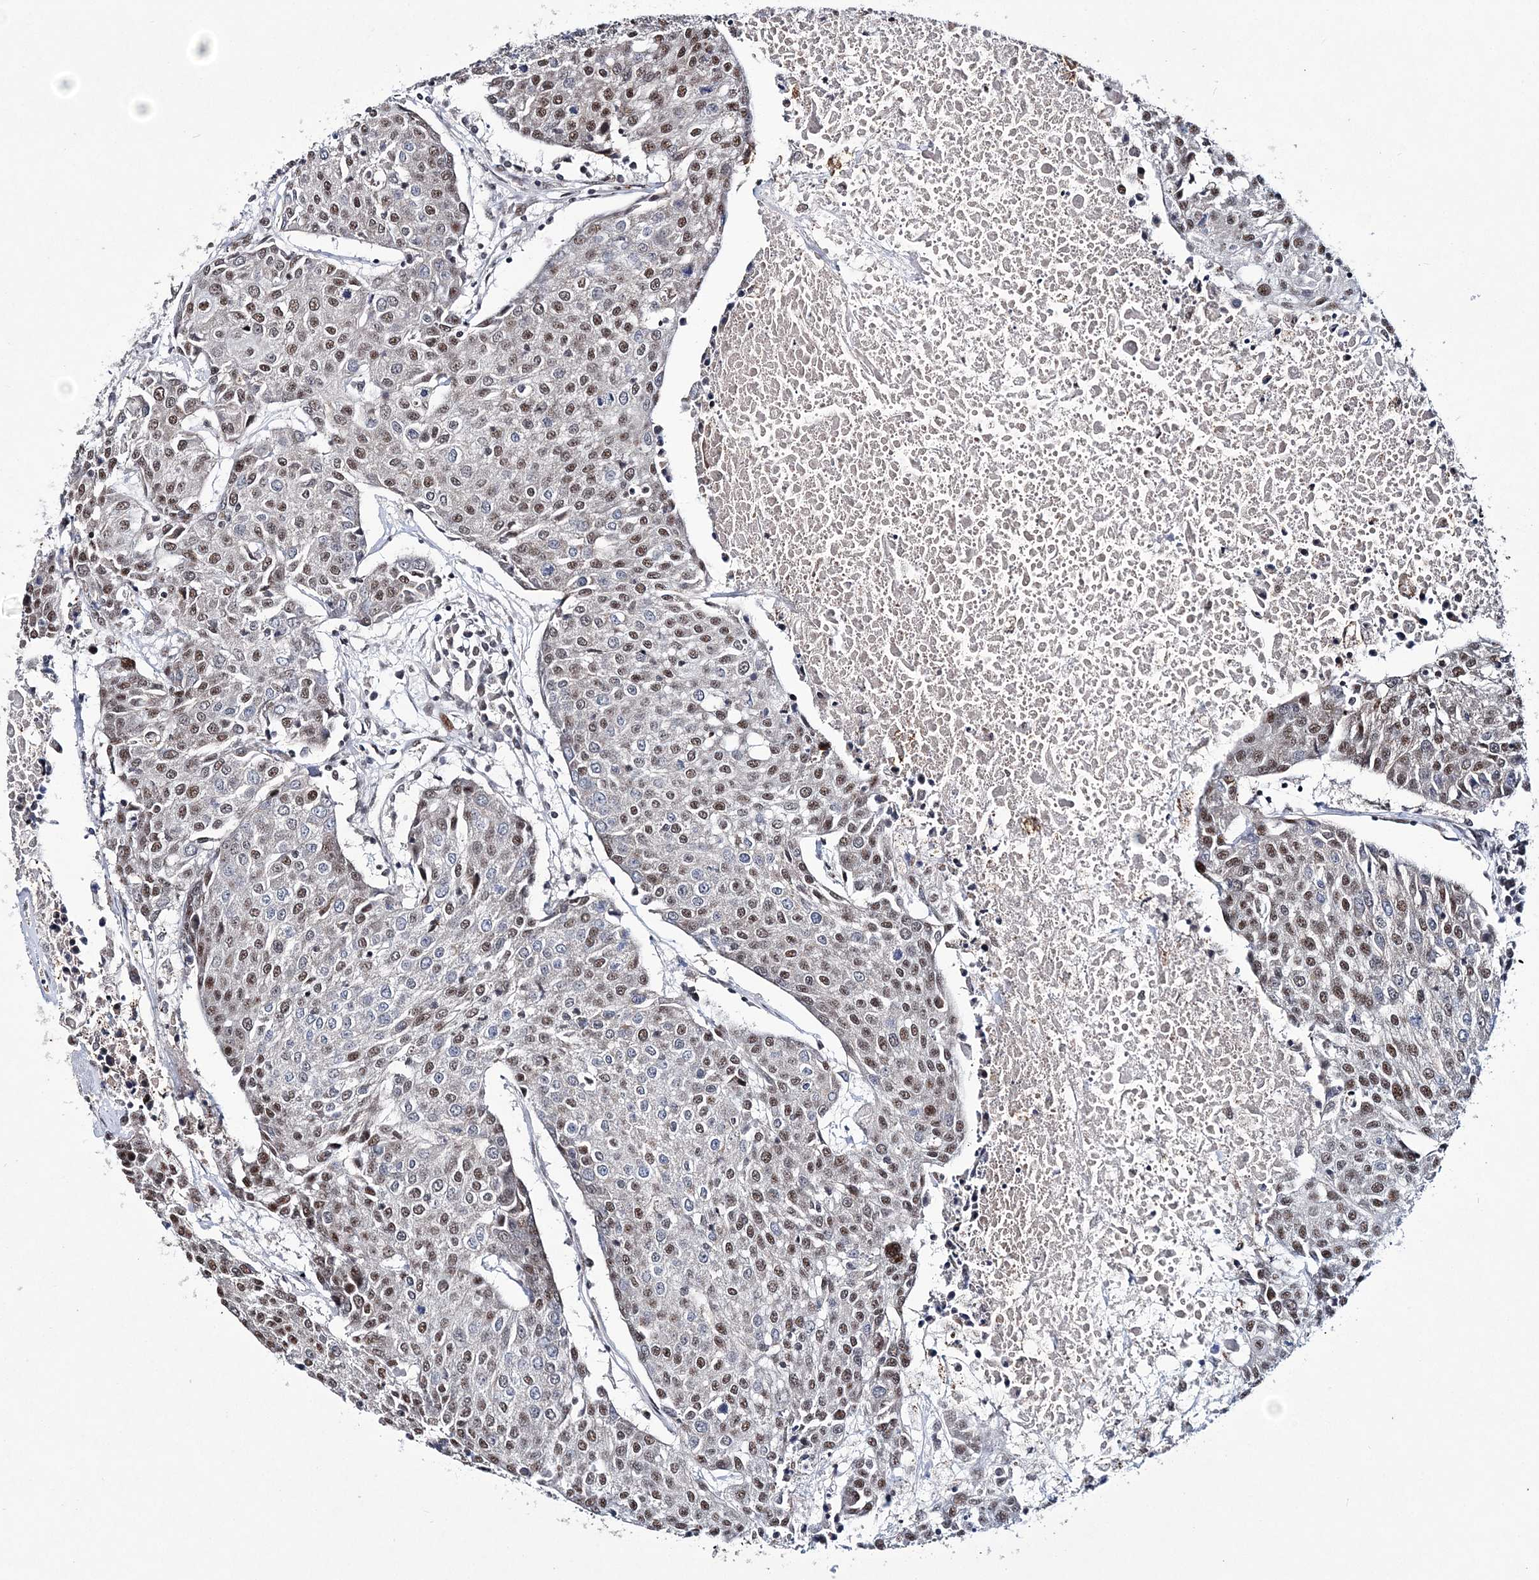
{"staining": {"intensity": "moderate", "quantity": "25%-75%", "location": "nuclear"}, "tissue": "urothelial cancer", "cell_type": "Tumor cells", "image_type": "cancer", "snomed": [{"axis": "morphology", "description": "Urothelial carcinoma, High grade"}, {"axis": "topography", "description": "Urinary bladder"}], "caption": "Immunohistochemistry (IHC) image of neoplastic tissue: urothelial cancer stained using immunohistochemistry (IHC) exhibits medium levels of moderate protein expression localized specifically in the nuclear of tumor cells, appearing as a nuclear brown color.", "gene": "TATDN2", "patient": {"sex": "female", "age": 85}}